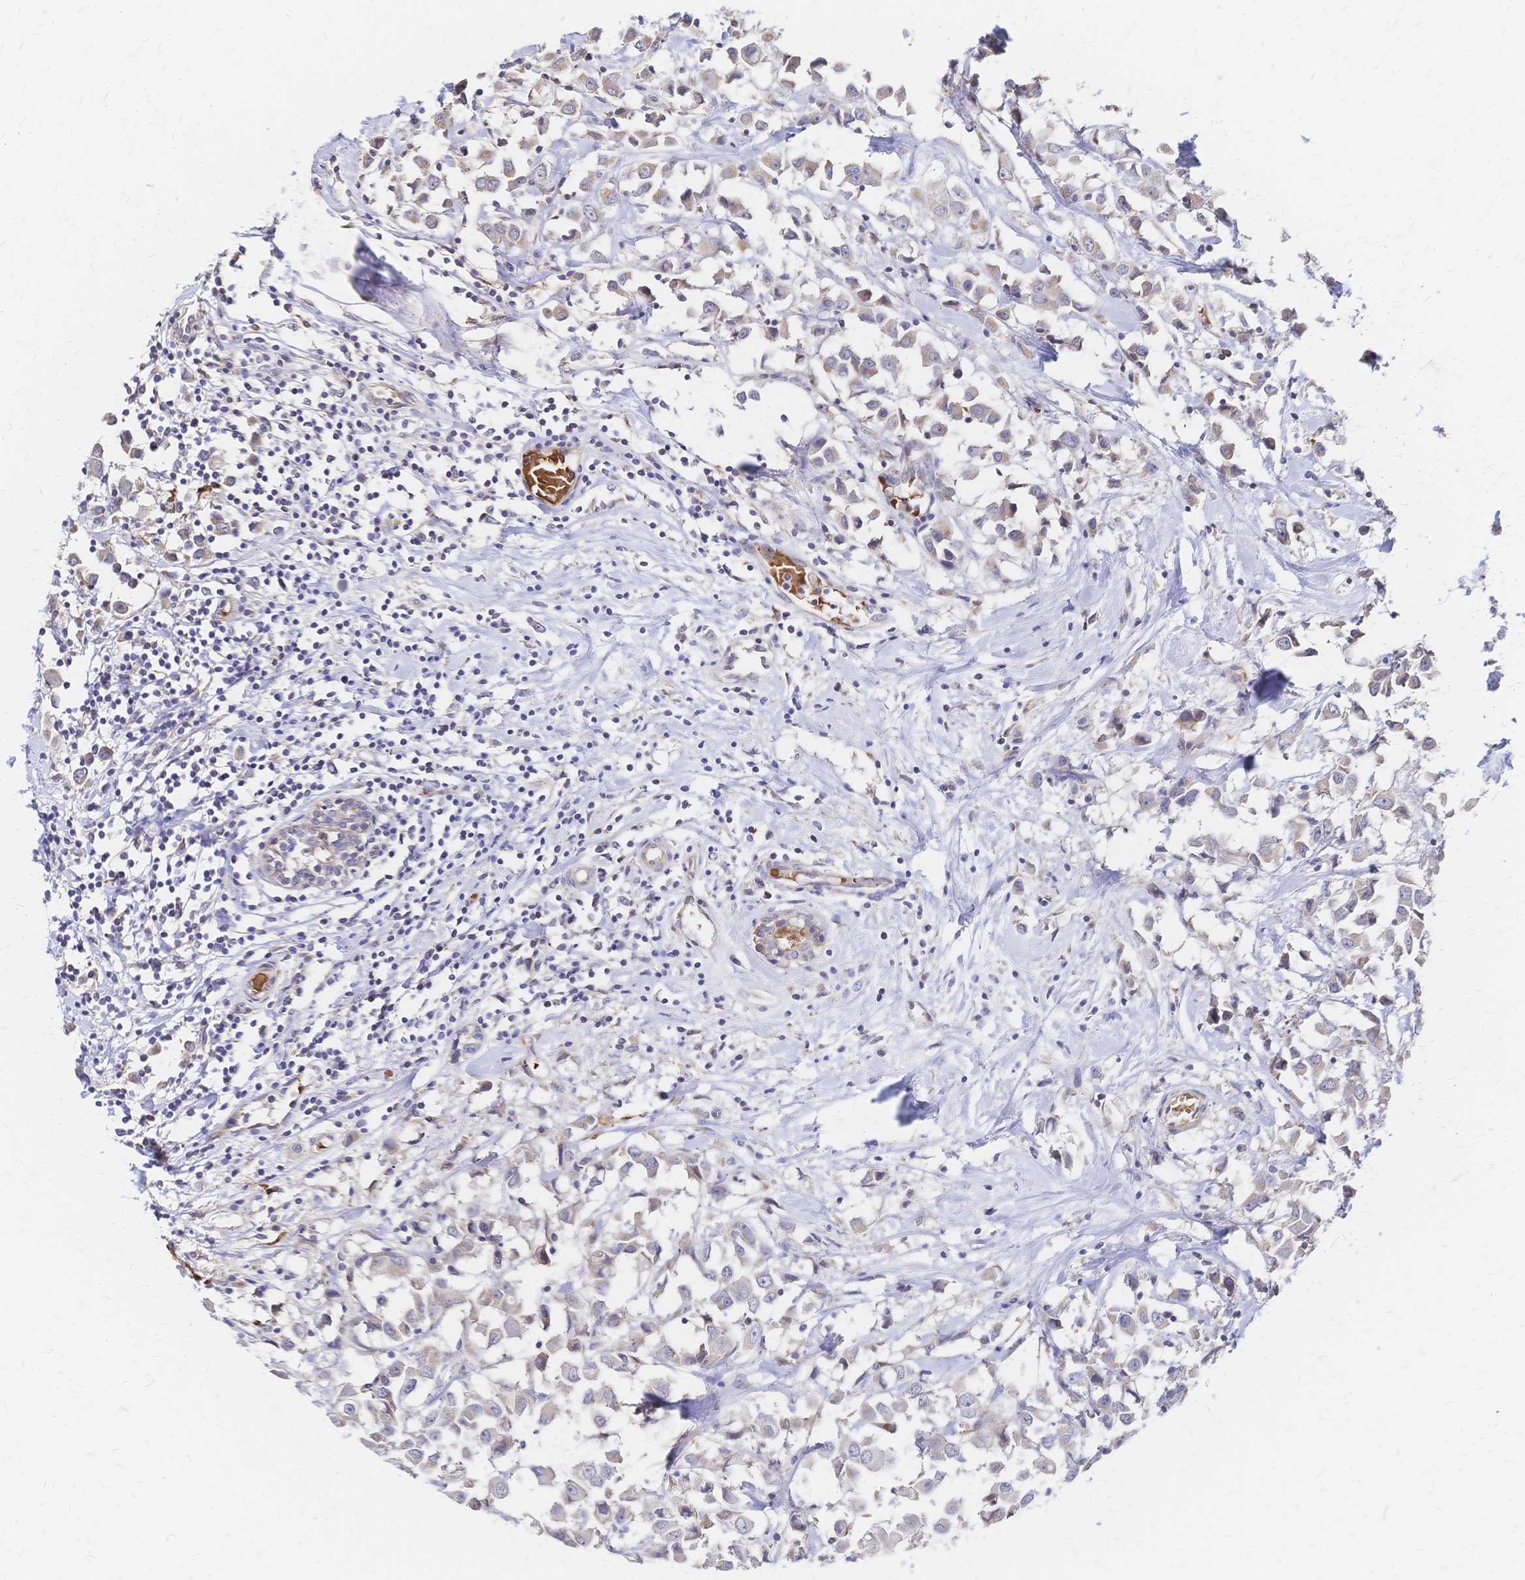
{"staining": {"intensity": "weak", "quantity": "<25%", "location": "cytoplasmic/membranous"}, "tissue": "breast cancer", "cell_type": "Tumor cells", "image_type": "cancer", "snomed": [{"axis": "morphology", "description": "Duct carcinoma"}, {"axis": "topography", "description": "Breast"}], "caption": "A high-resolution image shows immunohistochemistry (IHC) staining of breast intraductal carcinoma, which exhibits no significant expression in tumor cells.", "gene": "SLC5A1", "patient": {"sex": "female", "age": 61}}